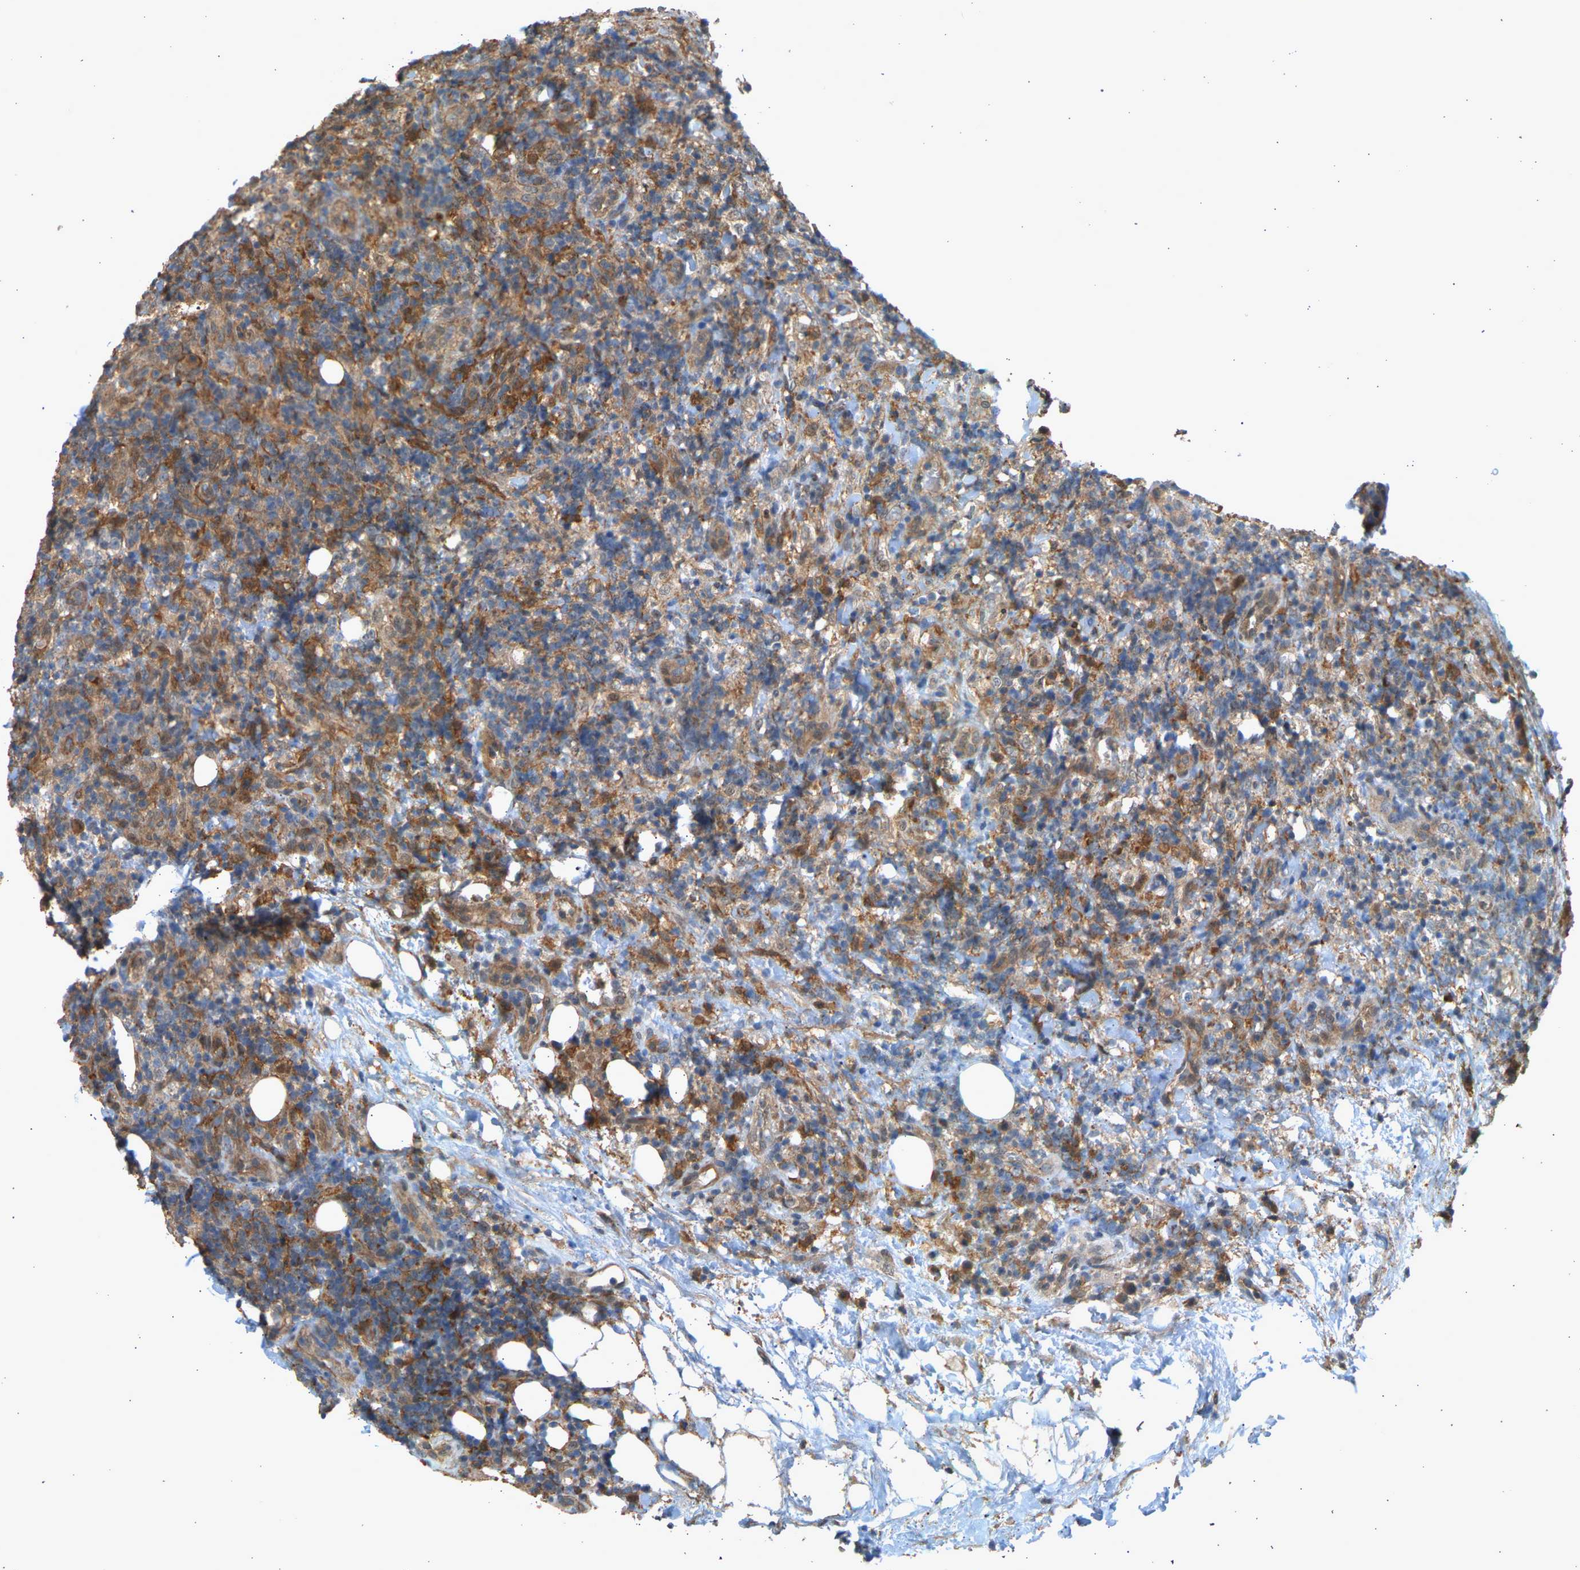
{"staining": {"intensity": "moderate", "quantity": ">75%", "location": "cytoplasmic/membranous"}, "tissue": "lymphoma", "cell_type": "Tumor cells", "image_type": "cancer", "snomed": [{"axis": "morphology", "description": "Malignant lymphoma, non-Hodgkin's type, High grade"}, {"axis": "topography", "description": "Lymph node"}], "caption": "An immunohistochemistry (IHC) image of tumor tissue is shown. Protein staining in brown shows moderate cytoplasmic/membranous positivity in high-grade malignant lymphoma, non-Hodgkin's type within tumor cells. Using DAB (brown) and hematoxylin (blue) stains, captured at high magnification using brightfield microscopy.", "gene": "RGL1", "patient": {"sex": "female", "age": 76}}